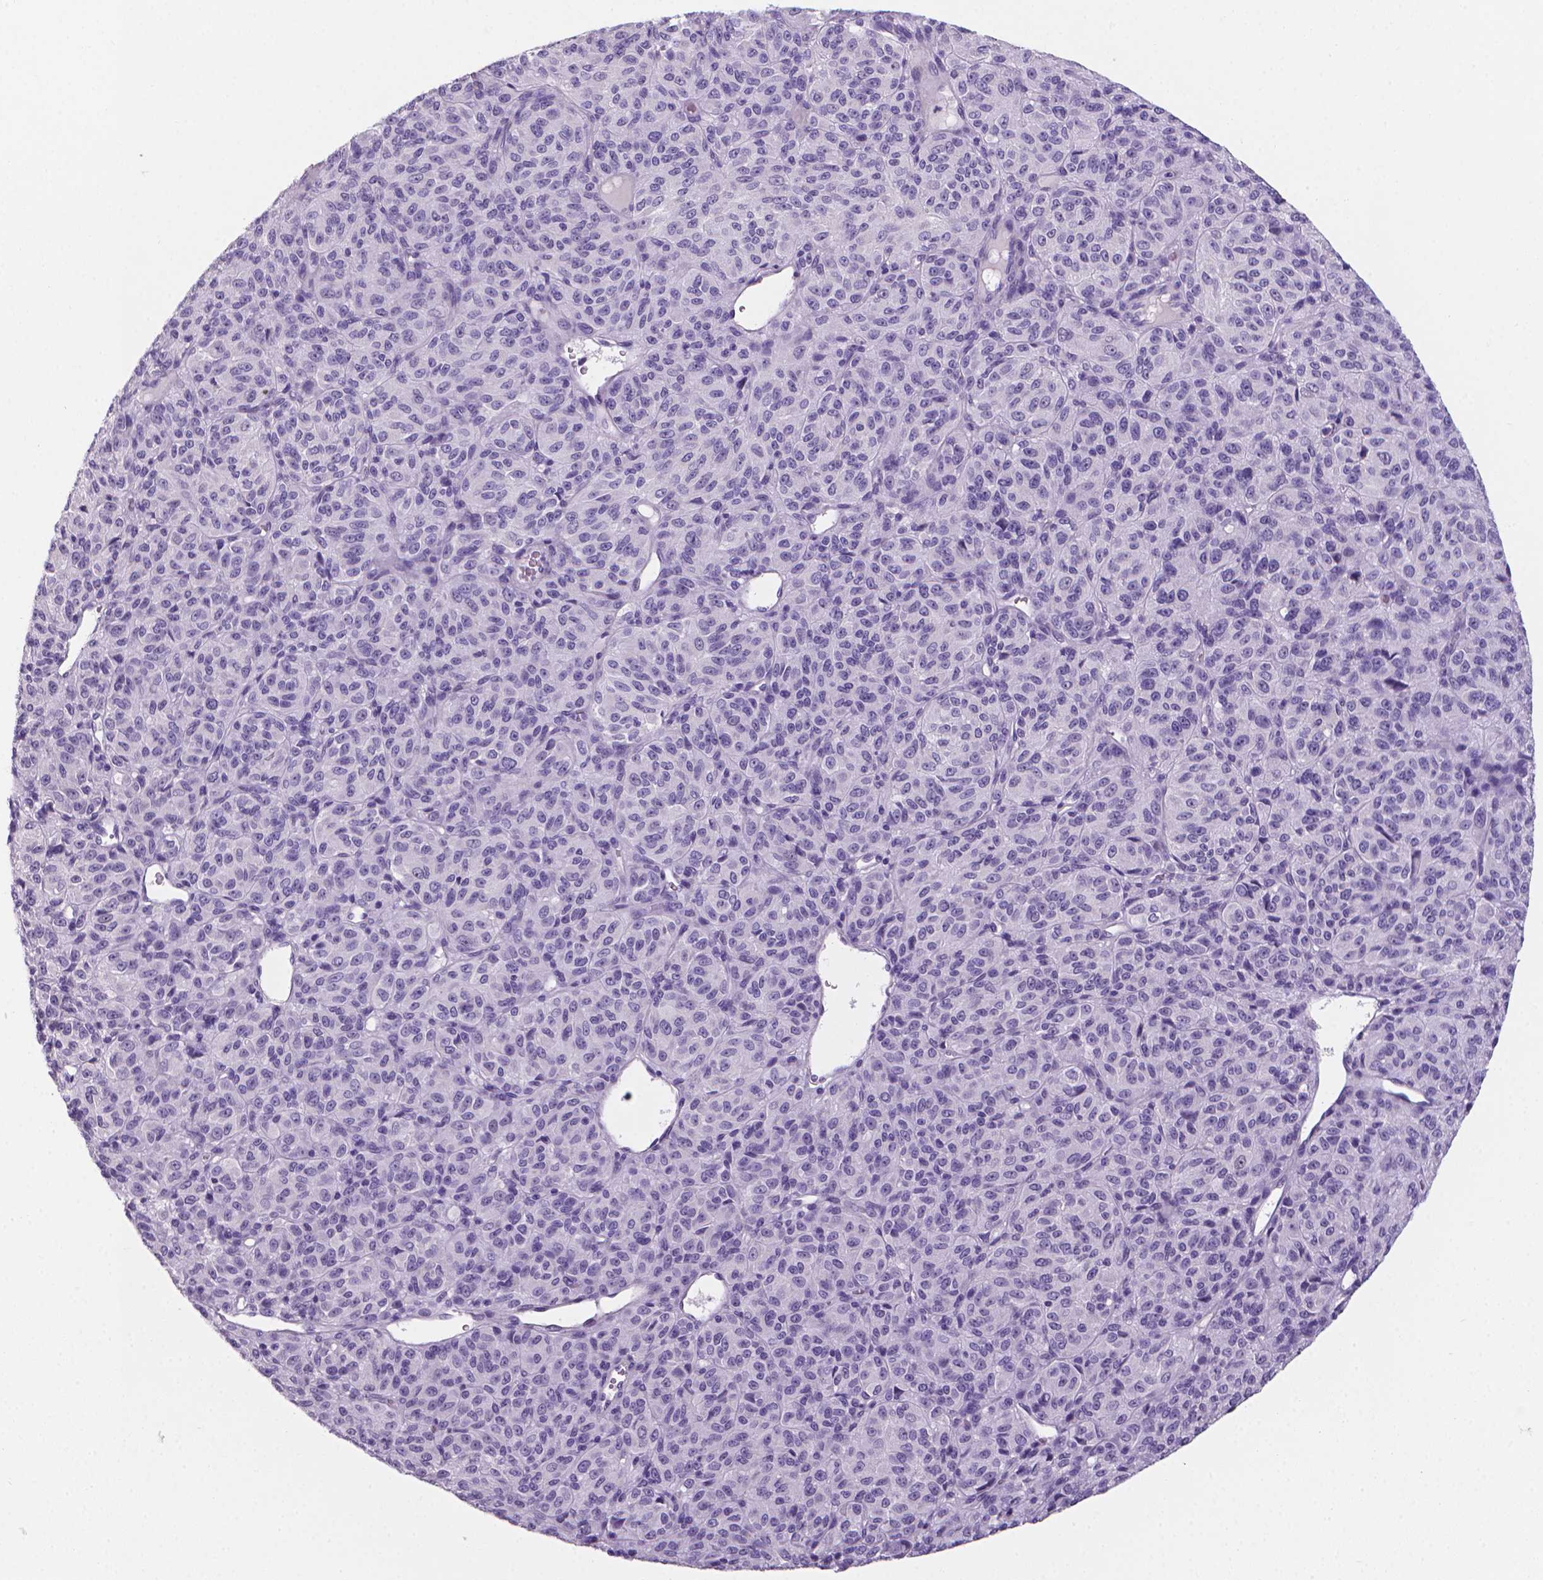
{"staining": {"intensity": "negative", "quantity": "none", "location": "none"}, "tissue": "melanoma", "cell_type": "Tumor cells", "image_type": "cancer", "snomed": [{"axis": "morphology", "description": "Malignant melanoma, Metastatic site"}, {"axis": "topography", "description": "Brain"}], "caption": "Tumor cells are negative for protein expression in human melanoma.", "gene": "XPNPEP2", "patient": {"sex": "female", "age": 56}}